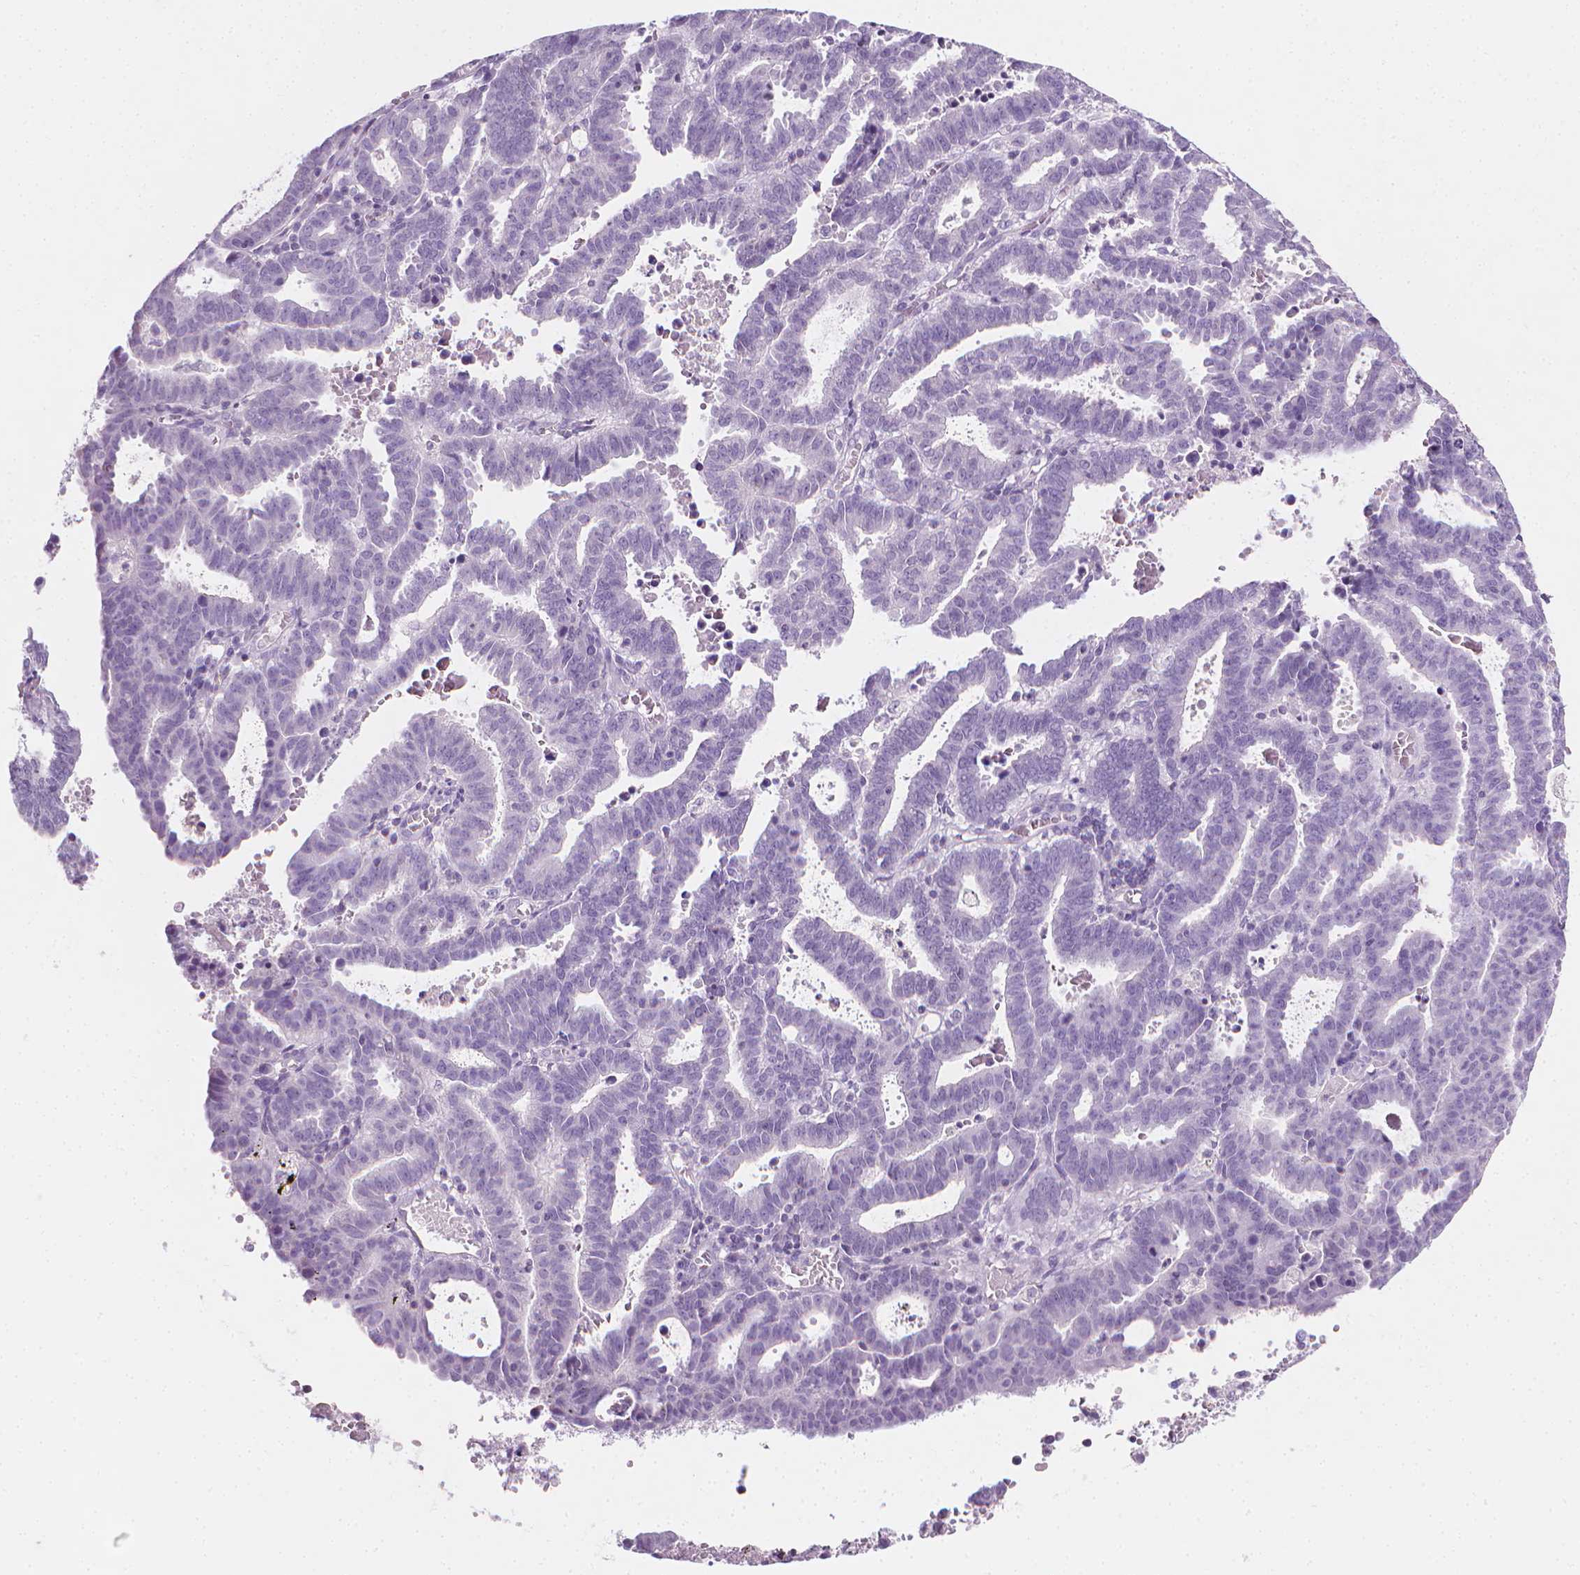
{"staining": {"intensity": "negative", "quantity": "none", "location": "none"}, "tissue": "endometrial cancer", "cell_type": "Tumor cells", "image_type": "cancer", "snomed": [{"axis": "morphology", "description": "Adenocarcinoma, NOS"}, {"axis": "topography", "description": "Uterus"}], "caption": "Immunohistochemical staining of human adenocarcinoma (endometrial) exhibits no significant staining in tumor cells.", "gene": "DCAF8L1", "patient": {"sex": "female", "age": 83}}